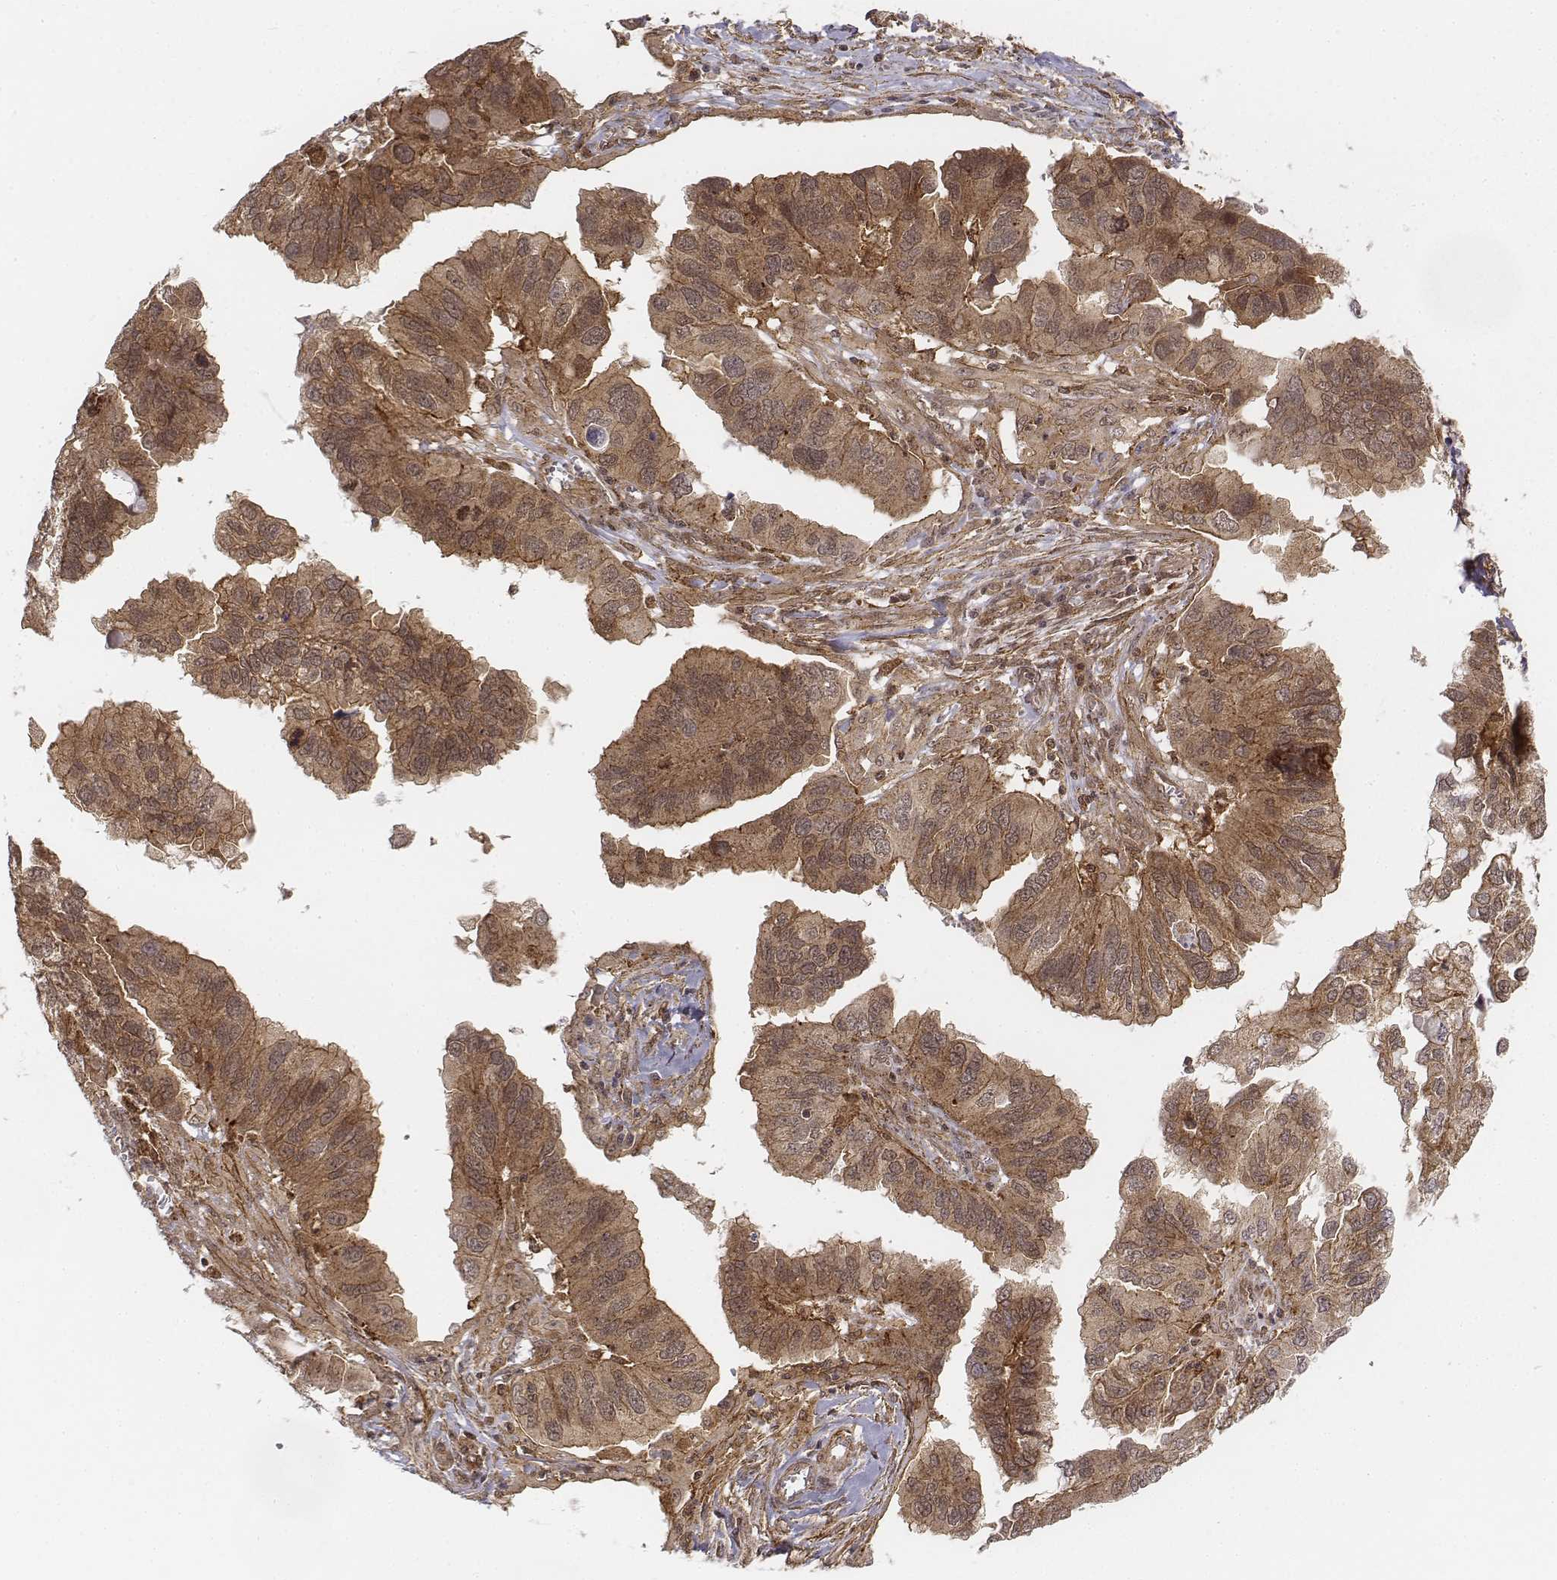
{"staining": {"intensity": "moderate", "quantity": ">75%", "location": "cytoplasmic/membranous"}, "tissue": "ovarian cancer", "cell_type": "Tumor cells", "image_type": "cancer", "snomed": [{"axis": "morphology", "description": "Cystadenocarcinoma, serous, NOS"}, {"axis": "topography", "description": "Ovary"}], "caption": "The micrograph demonstrates staining of serous cystadenocarcinoma (ovarian), revealing moderate cytoplasmic/membranous protein staining (brown color) within tumor cells. Immunohistochemistry (ihc) stains the protein of interest in brown and the nuclei are stained blue.", "gene": "ZFYVE19", "patient": {"sex": "female", "age": 79}}